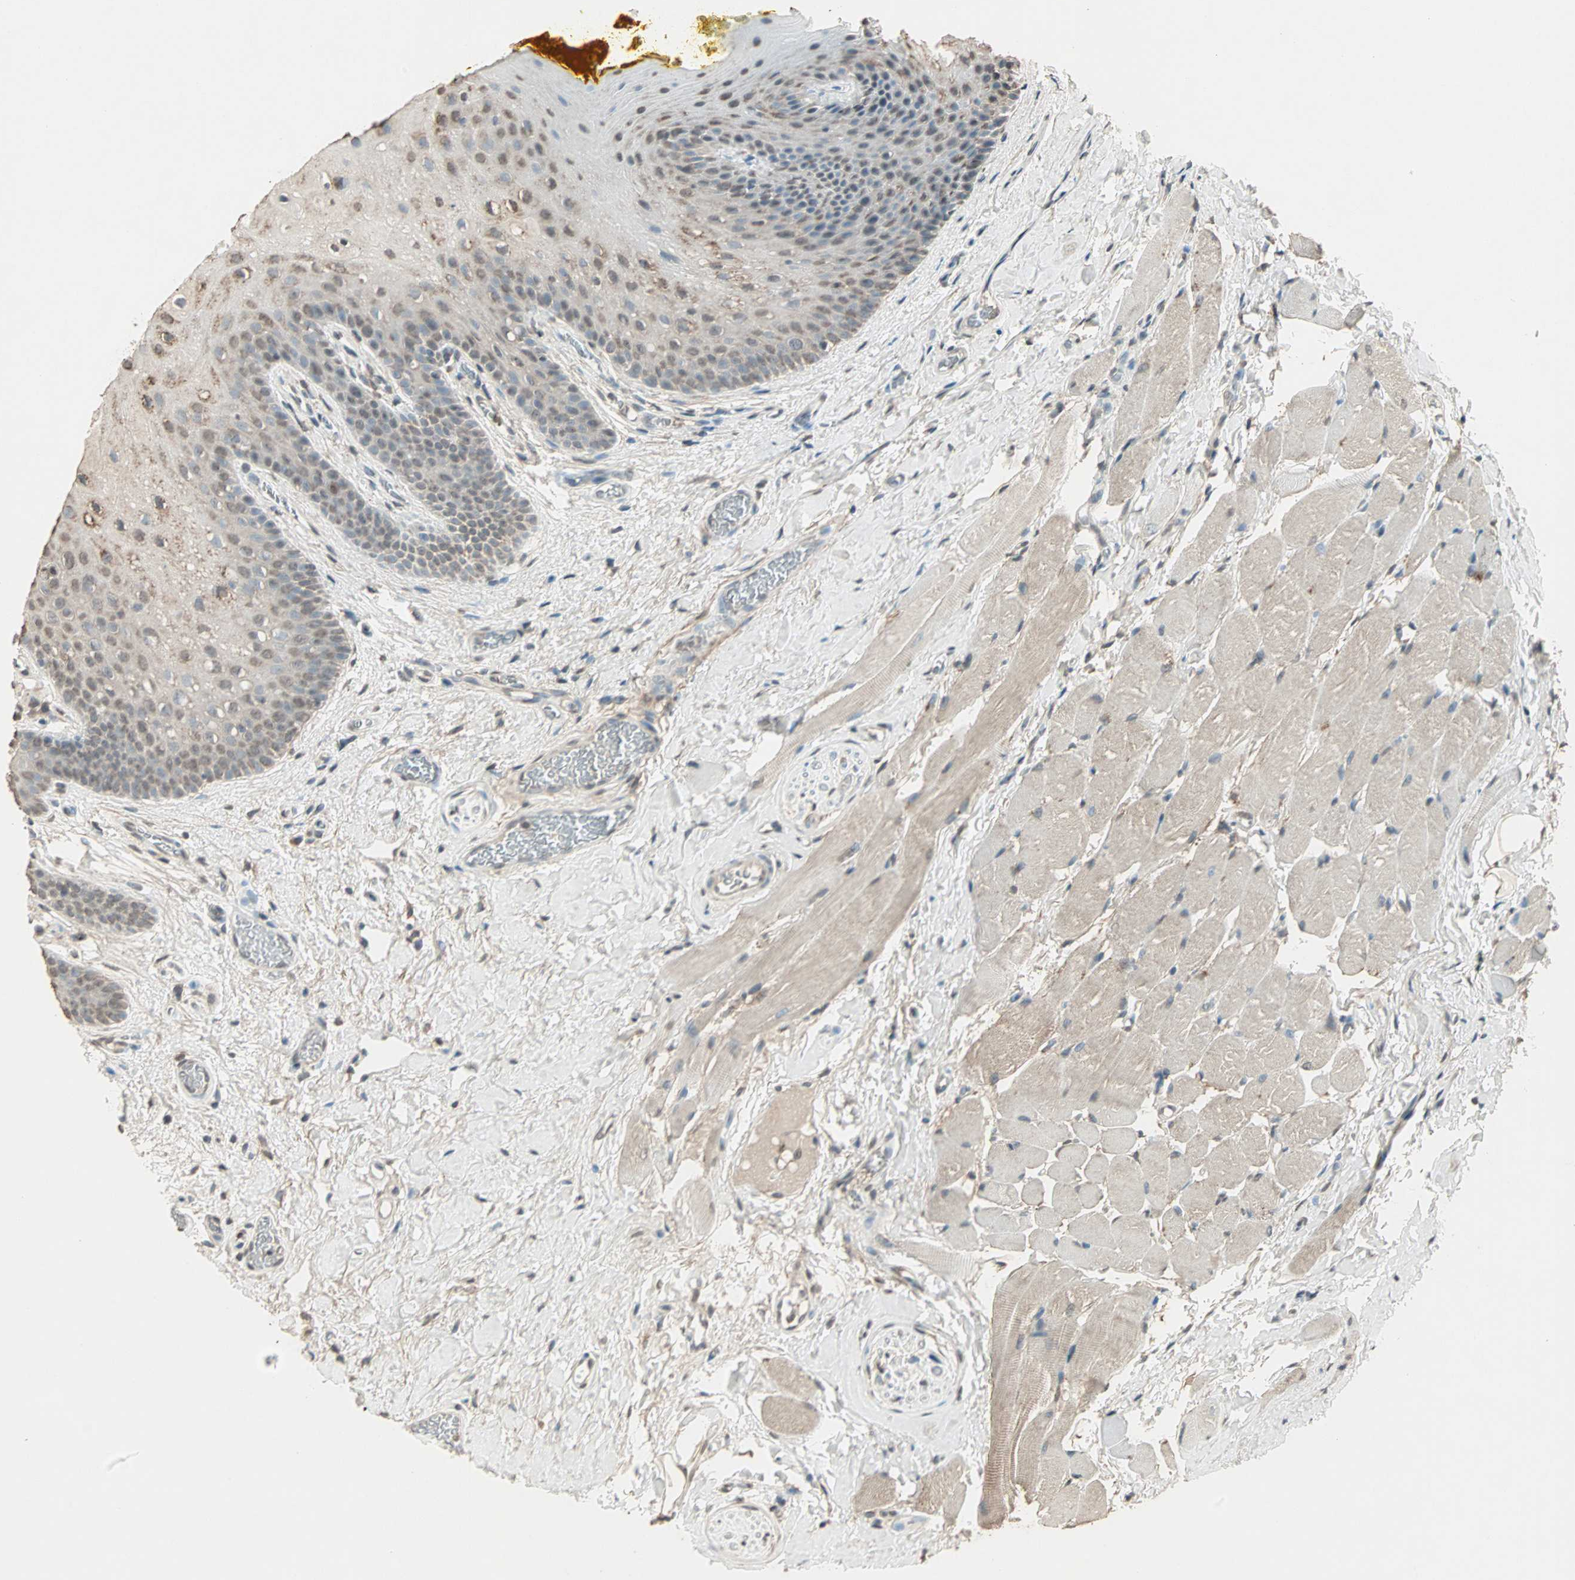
{"staining": {"intensity": "weak", "quantity": "25%-75%", "location": "cytoplasmic/membranous"}, "tissue": "oral mucosa", "cell_type": "Squamous epithelial cells", "image_type": "normal", "snomed": [{"axis": "morphology", "description": "Normal tissue, NOS"}, {"axis": "topography", "description": "Oral tissue"}], "caption": "Brown immunohistochemical staining in benign oral mucosa reveals weak cytoplasmic/membranous positivity in about 25%-75% of squamous epithelial cells.", "gene": "PRELID1", "patient": {"sex": "male", "age": 54}}